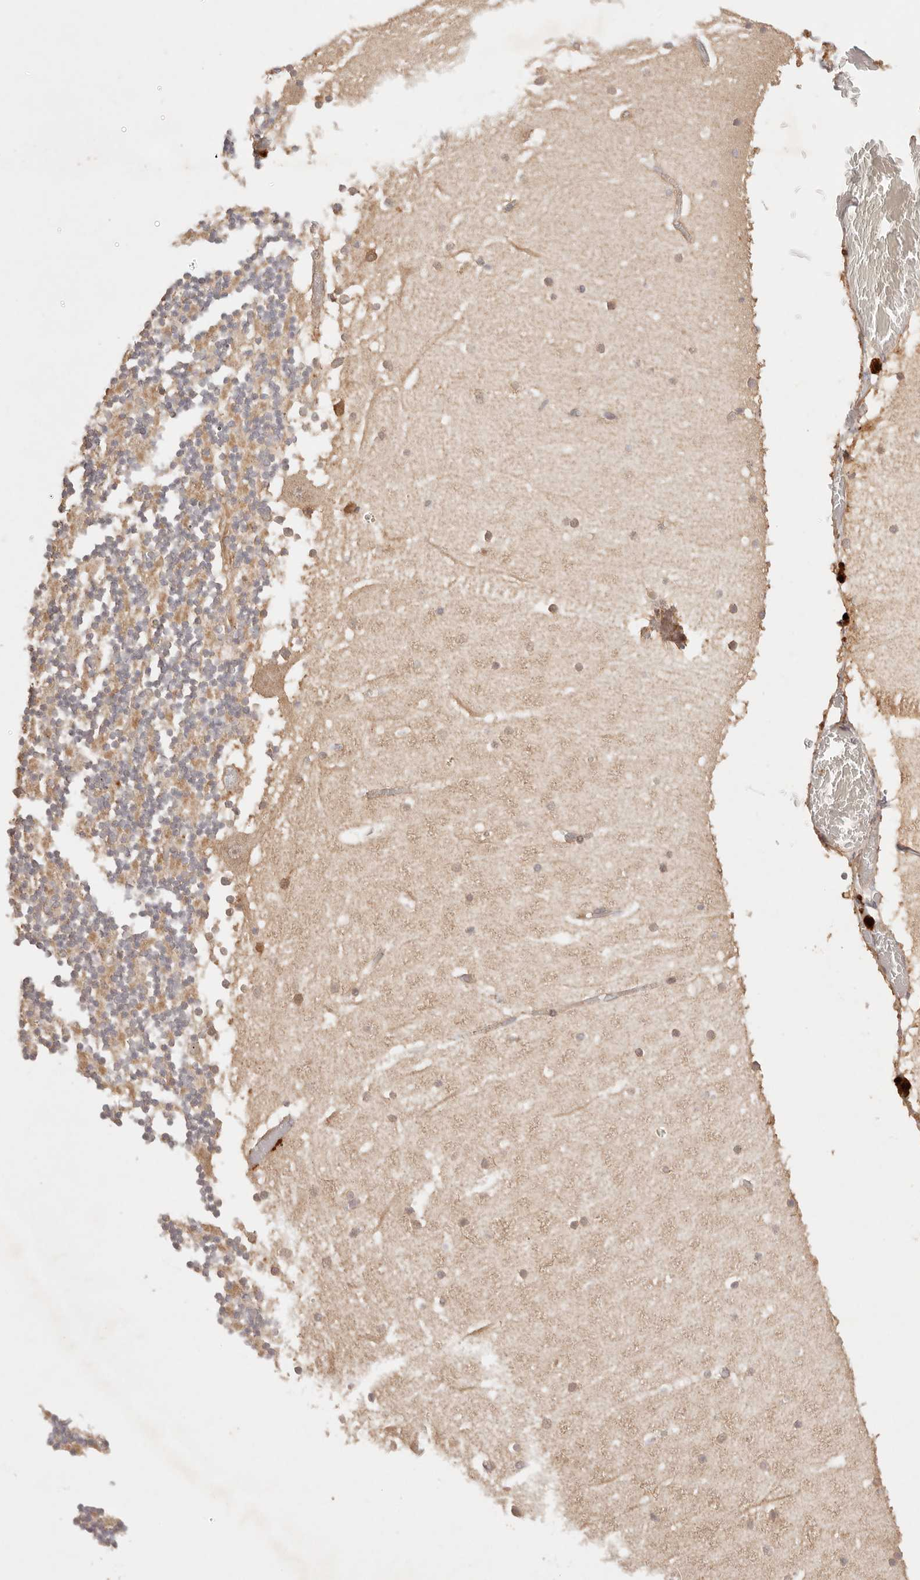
{"staining": {"intensity": "weak", "quantity": ">75%", "location": "cytoplasmic/membranous"}, "tissue": "cerebellum", "cell_type": "Cells in granular layer", "image_type": "normal", "snomed": [{"axis": "morphology", "description": "Normal tissue, NOS"}, {"axis": "topography", "description": "Cerebellum"}], "caption": "Normal cerebellum demonstrates weak cytoplasmic/membranous expression in about >75% of cells in granular layer, visualized by immunohistochemistry.", "gene": "PHLDA3", "patient": {"sex": "female", "age": 28}}